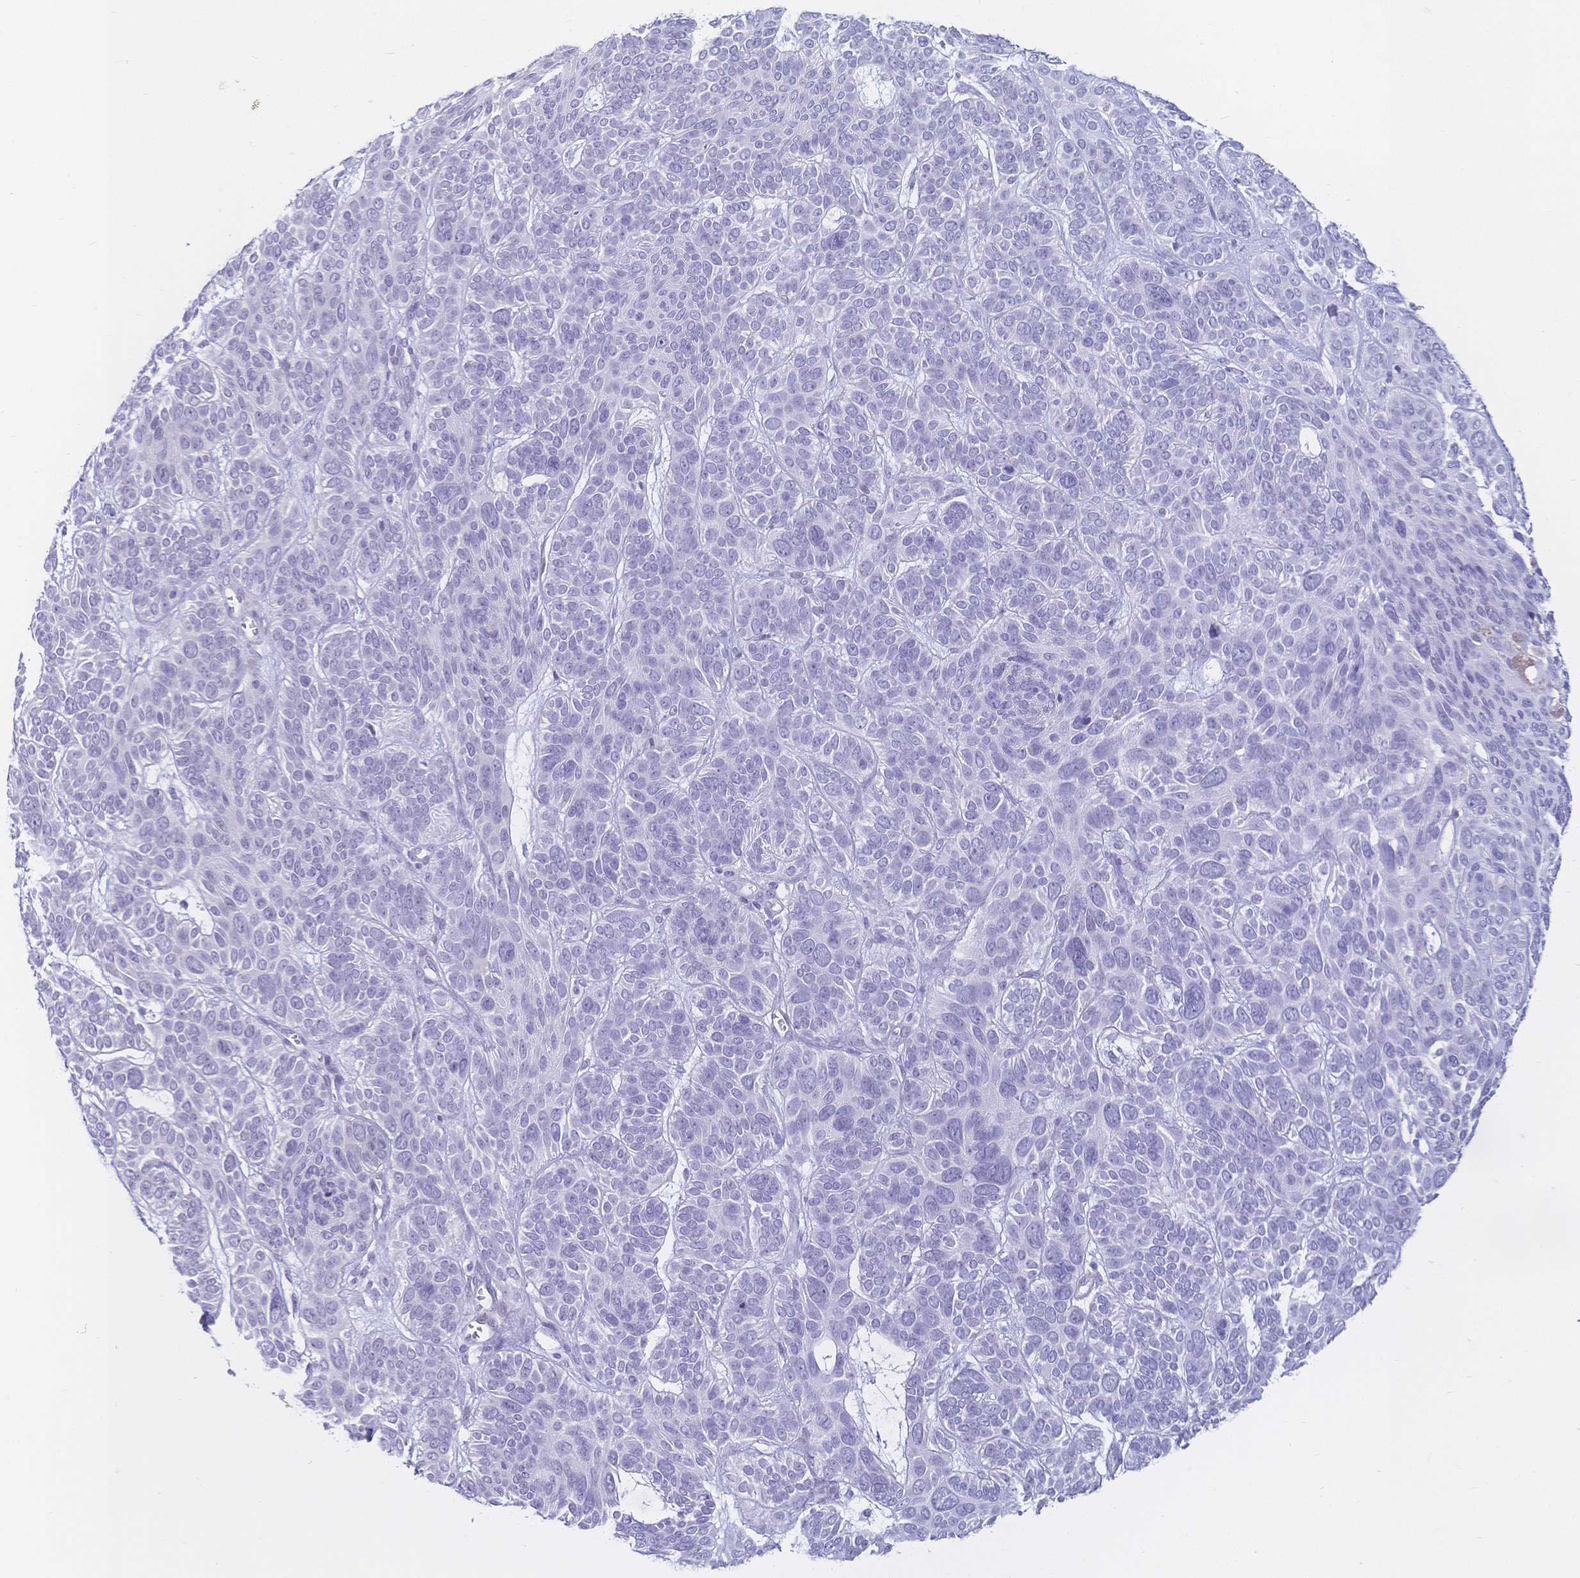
{"staining": {"intensity": "negative", "quantity": "none", "location": "none"}, "tissue": "skin cancer", "cell_type": "Tumor cells", "image_type": "cancer", "snomed": [{"axis": "morphology", "description": "Basal cell carcinoma"}, {"axis": "topography", "description": "Skin"}, {"axis": "topography", "description": "Skin of face"}], "caption": "Immunohistochemistry photomicrograph of neoplastic tissue: human skin basal cell carcinoma stained with DAB (3,3'-diaminobenzidine) exhibits no significant protein expression in tumor cells. (DAB immunohistochemistry visualized using brightfield microscopy, high magnification).", "gene": "CR2", "patient": {"sex": "male", "age": 73}}